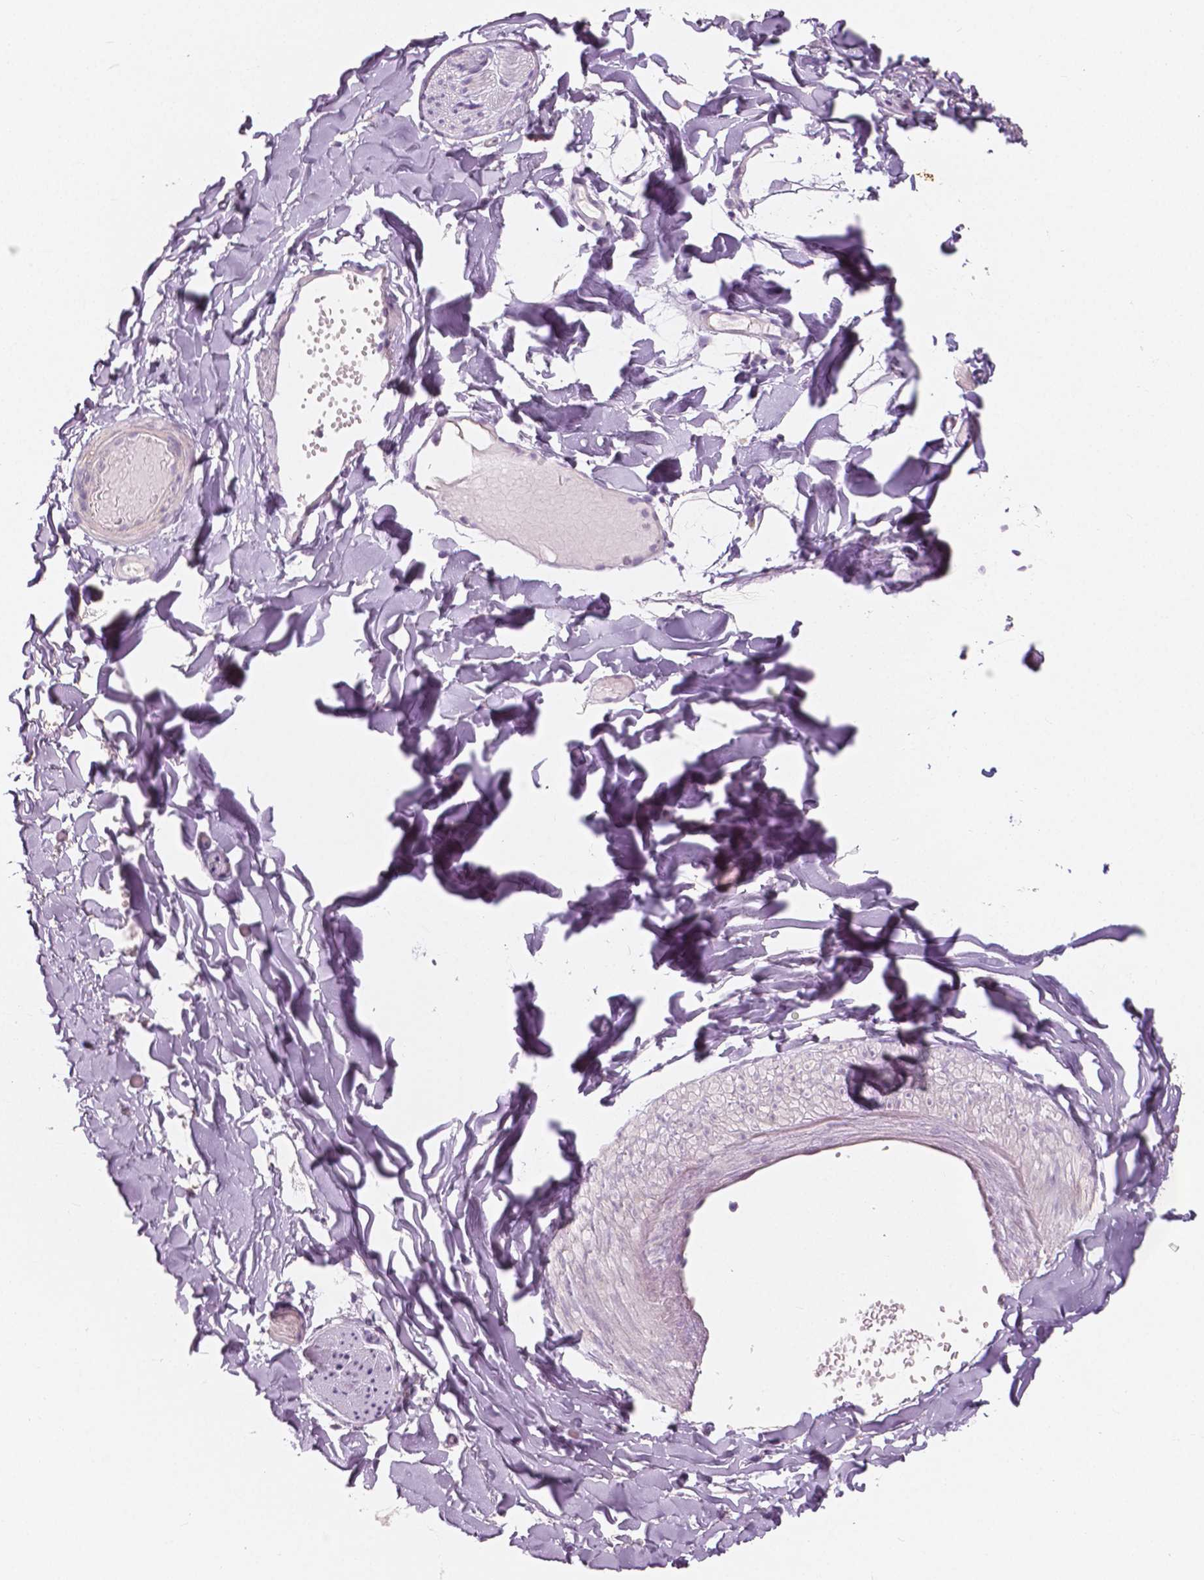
{"staining": {"intensity": "negative", "quantity": "none", "location": "none"}, "tissue": "adipose tissue", "cell_type": "Adipocytes", "image_type": "normal", "snomed": [{"axis": "morphology", "description": "Normal tissue, NOS"}, {"axis": "topography", "description": "Gallbladder"}, {"axis": "topography", "description": "Peripheral nerve tissue"}], "caption": "DAB immunohistochemical staining of unremarkable human adipose tissue displays no significant expression in adipocytes. (Stains: DAB IHC with hematoxylin counter stain, Microscopy: brightfield microscopy at high magnification).", "gene": "A4GNT", "patient": {"sex": "female", "age": 45}}